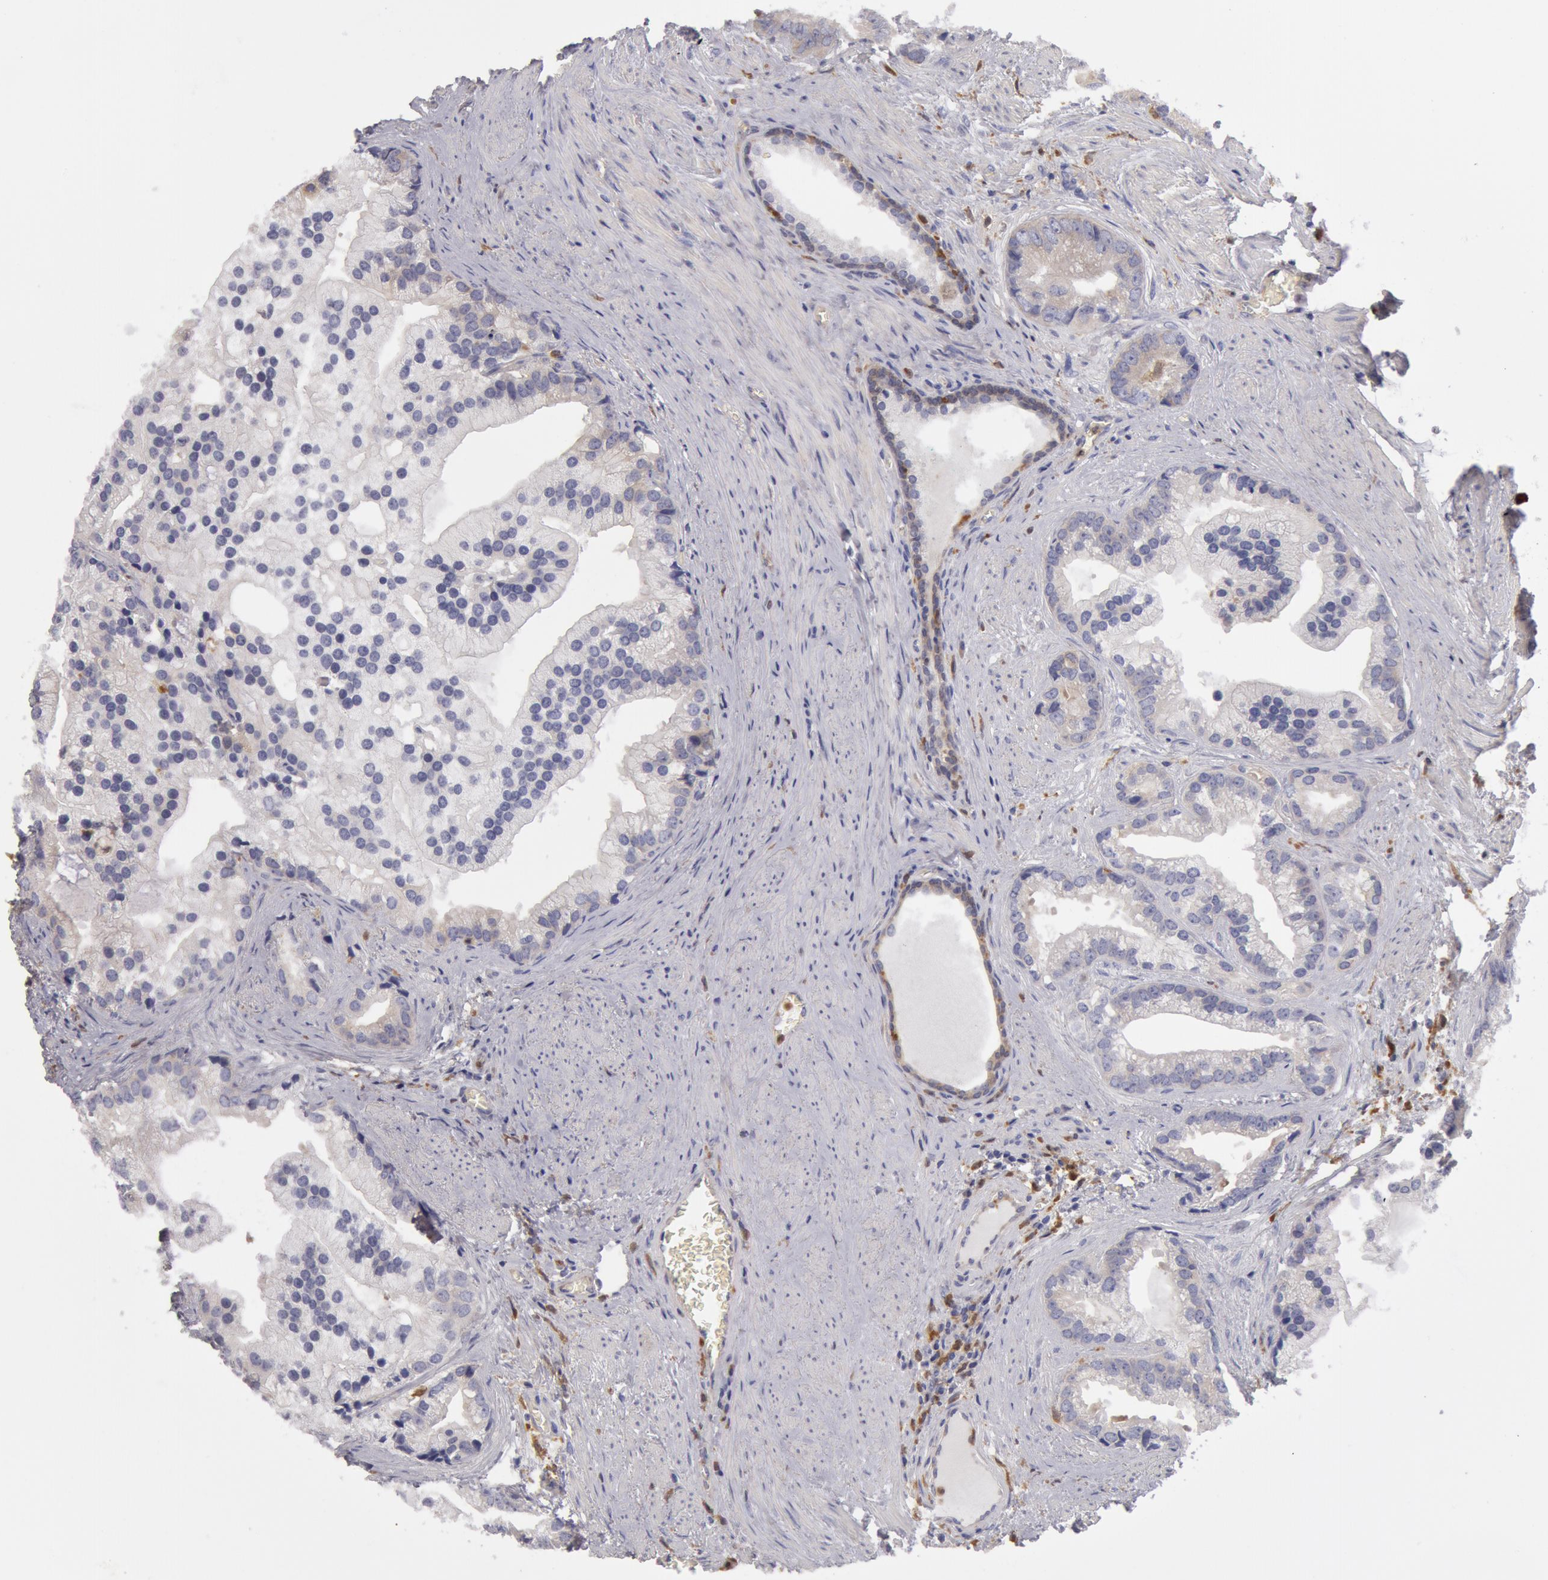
{"staining": {"intensity": "negative", "quantity": "none", "location": "none"}, "tissue": "prostate cancer", "cell_type": "Tumor cells", "image_type": "cancer", "snomed": [{"axis": "morphology", "description": "Adenocarcinoma, Low grade"}, {"axis": "topography", "description": "Prostate"}], "caption": "Immunohistochemistry (IHC) image of human prostate cancer stained for a protein (brown), which demonstrates no positivity in tumor cells.", "gene": "SYK", "patient": {"sex": "male", "age": 71}}